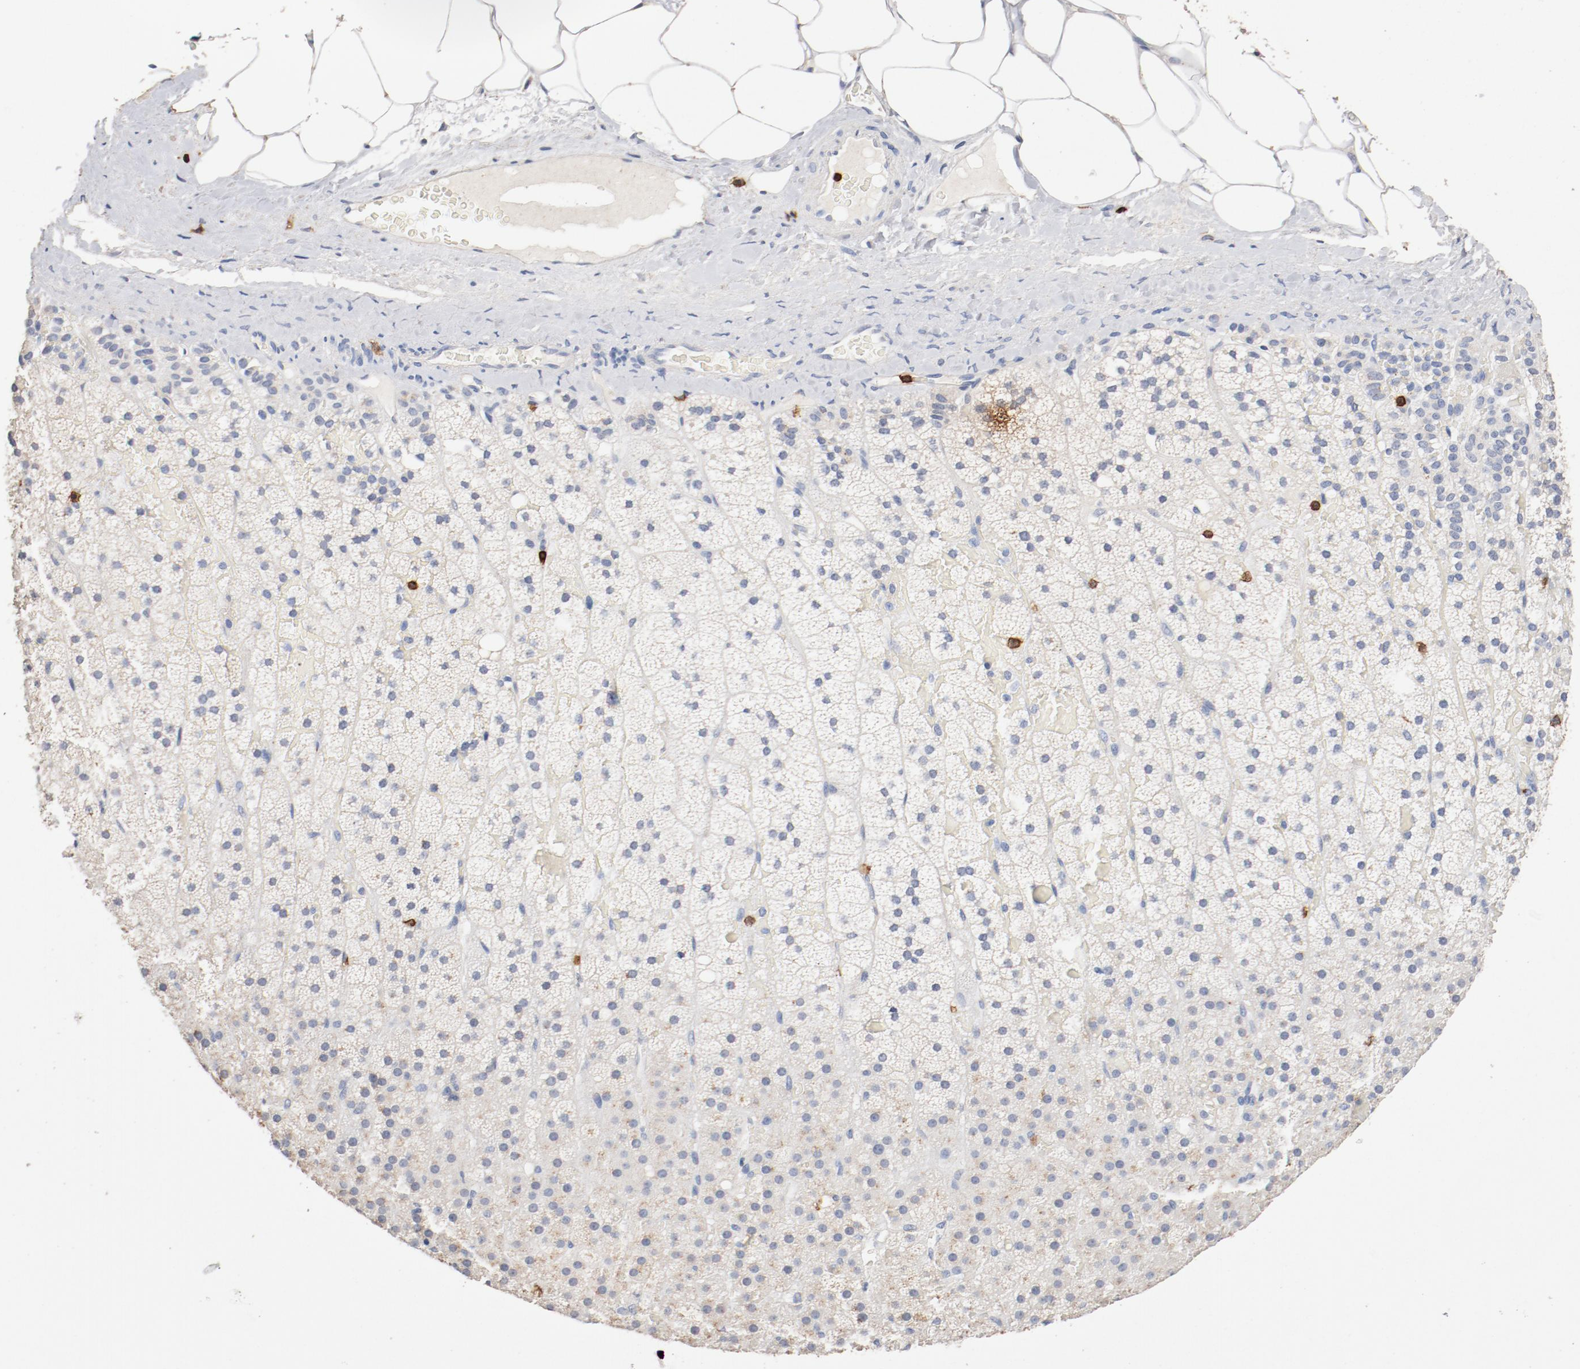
{"staining": {"intensity": "negative", "quantity": "none", "location": "none"}, "tissue": "adrenal gland", "cell_type": "Glandular cells", "image_type": "normal", "snomed": [{"axis": "morphology", "description": "Normal tissue, NOS"}, {"axis": "topography", "description": "Adrenal gland"}], "caption": "Immunohistochemistry micrograph of unremarkable adrenal gland stained for a protein (brown), which exhibits no positivity in glandular cells.", "gene": "CD247", "patient": {"sex": "male", "age": 35}}